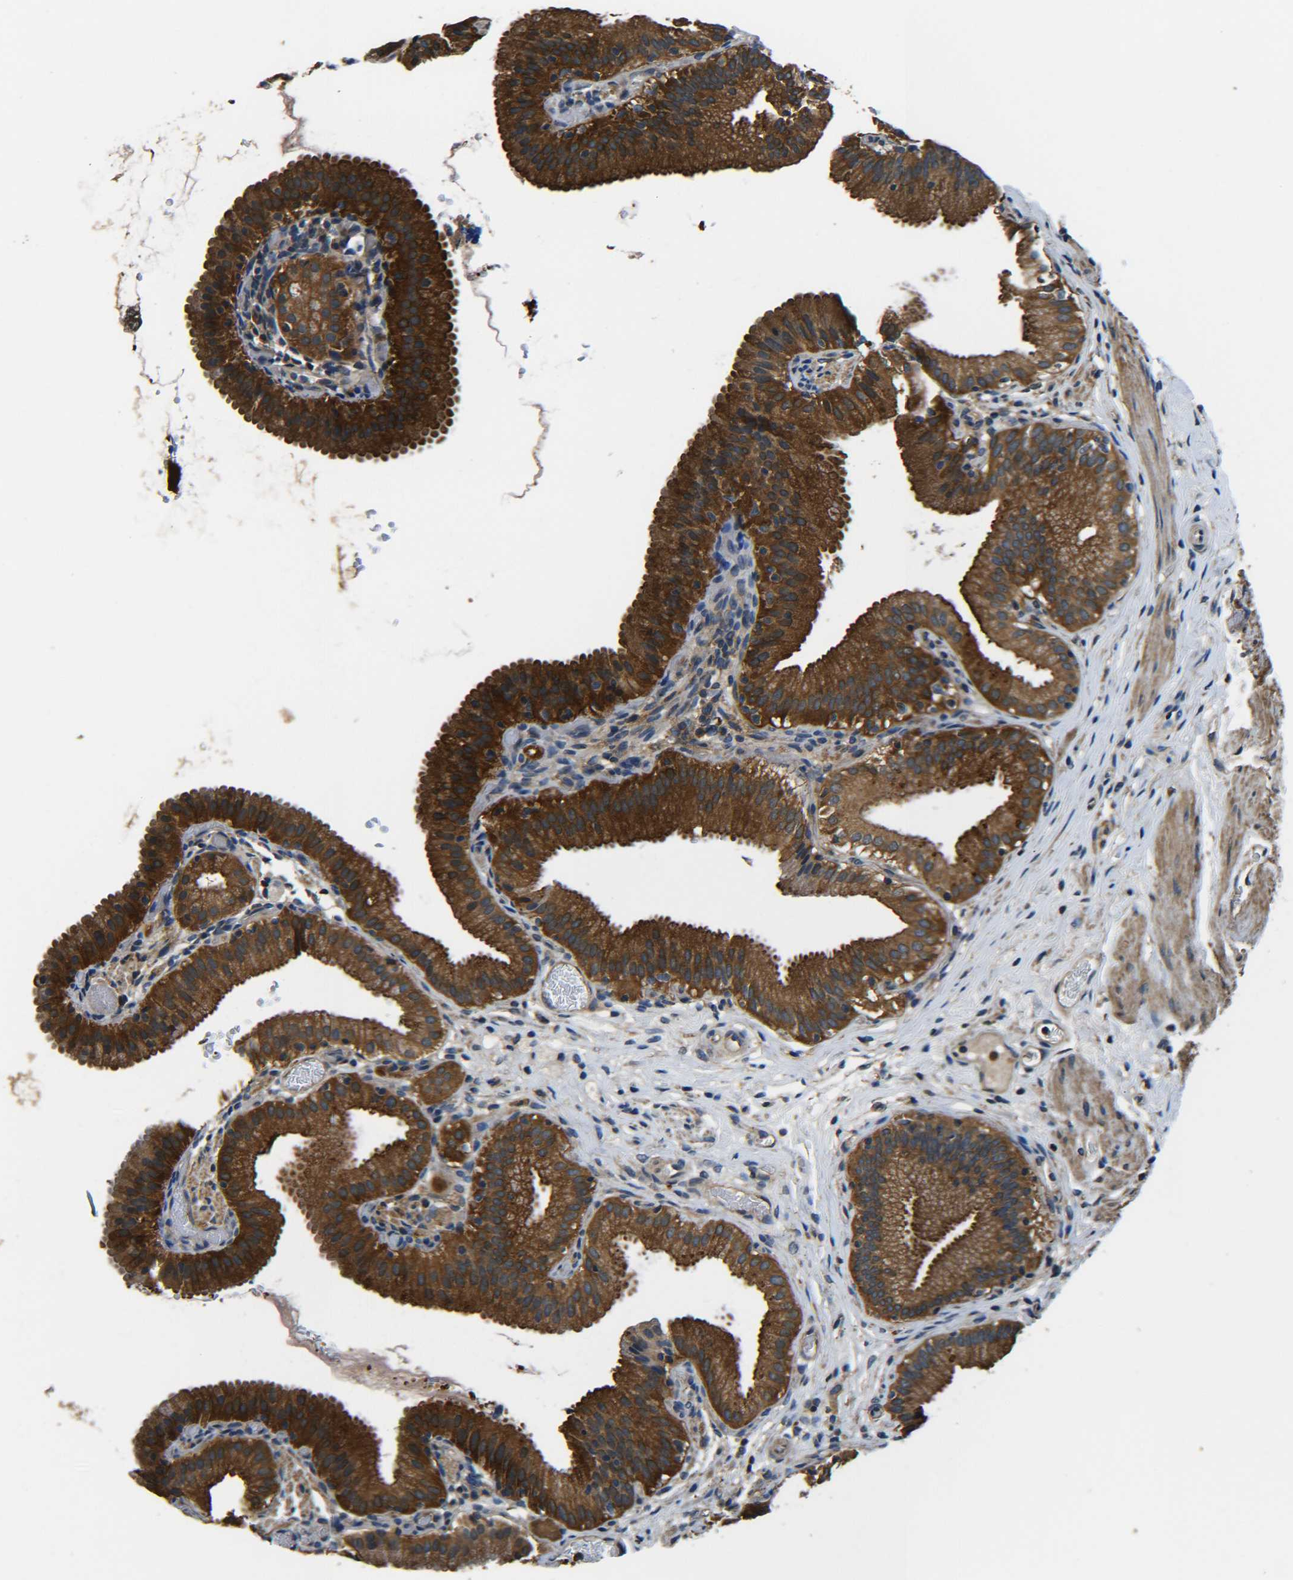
{"staining": {"intensity": "strong", "quantity": ">75%", "location": "cytoplasmic/membranous"}, "tissue": "gallbladder", "cell_type": "Glandular cells", "image_type": "normal", "snomed": [{"axis": "morphology", "description": "Normal tissue, NOS"}, {"axis": "topography", "description": "Gallbladder"}], "caption": "High-power microscopy captured an immunohistochemistry image of benign gallbladder, revealing strong cytoplasmic/membranous expression in approximately >75% of glandular cells.", "gene": "PREB", "patient": {"sex": "male", "age": 54}}